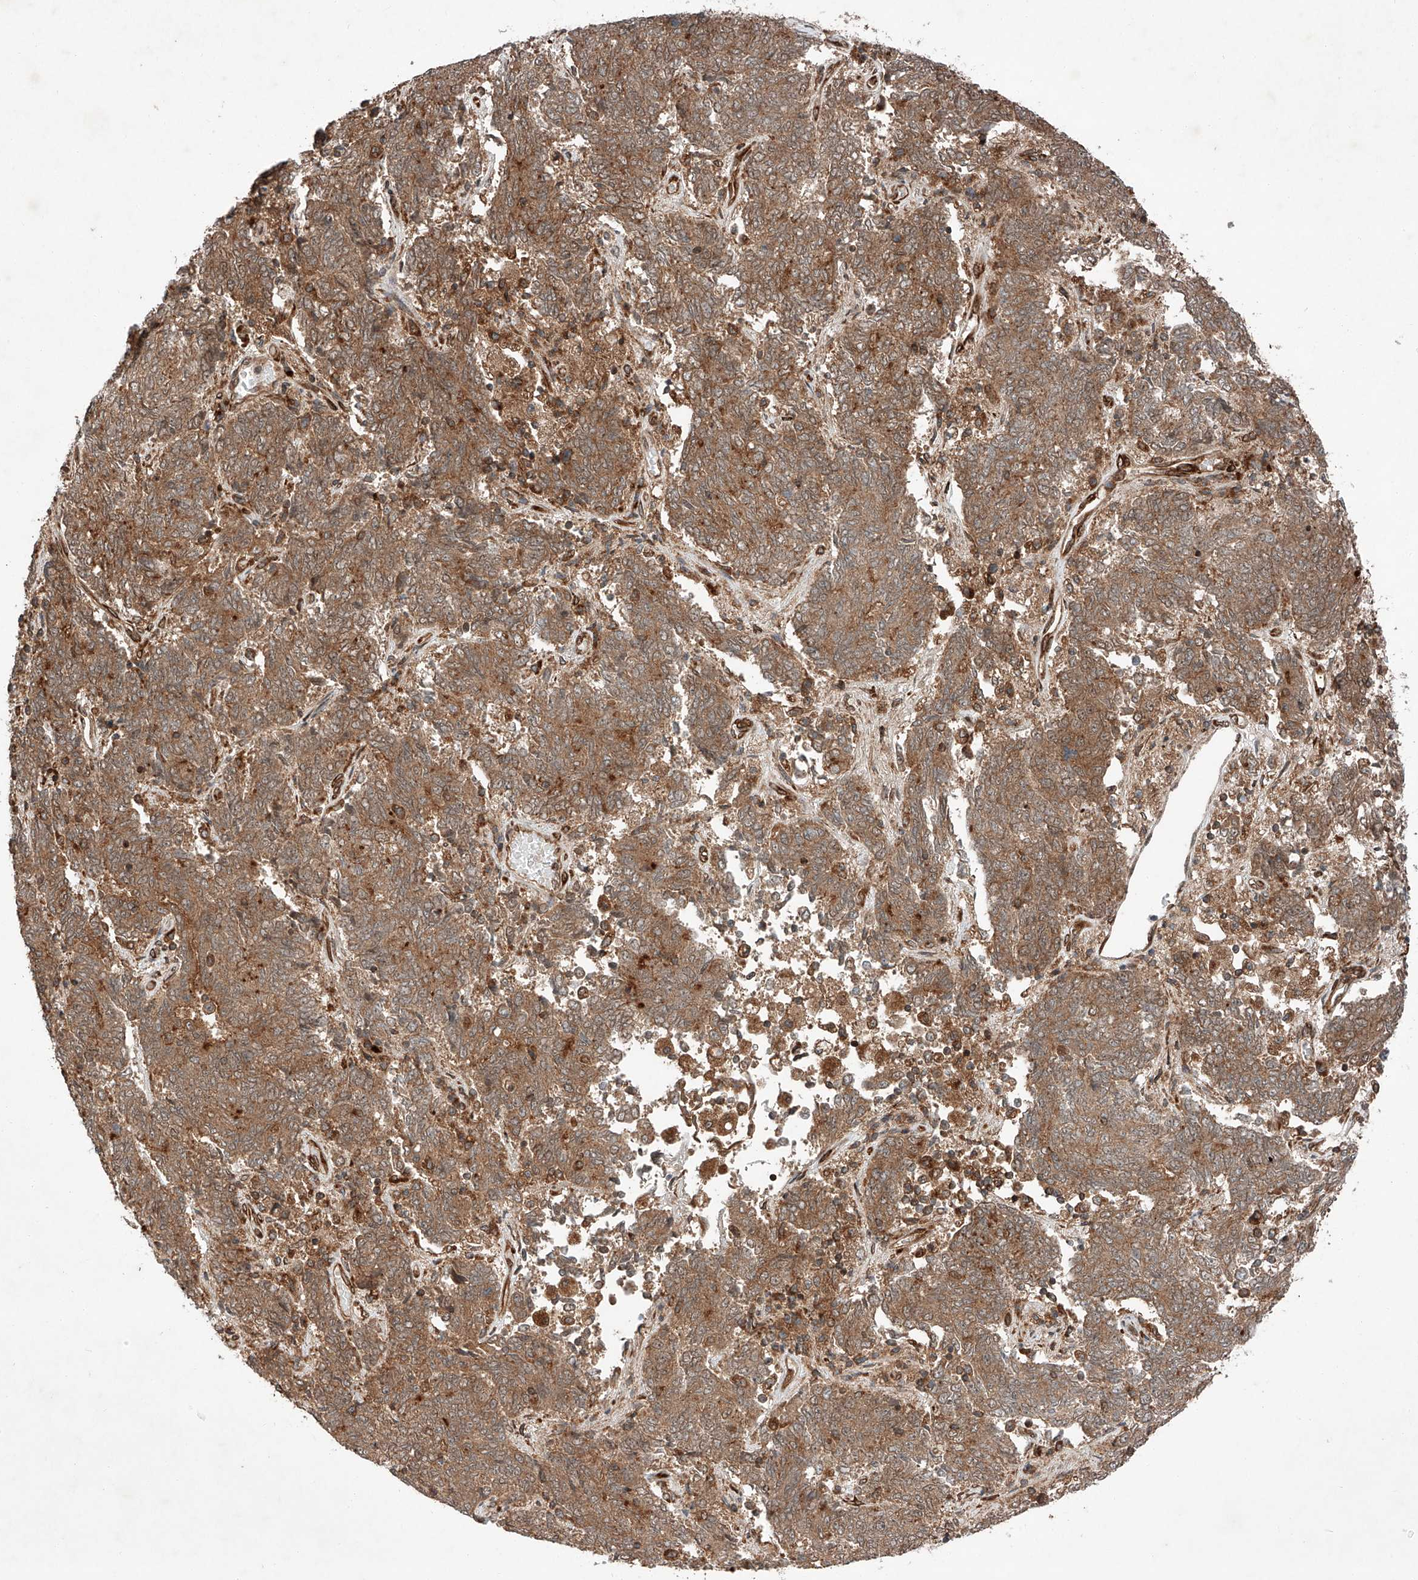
{"staining": {"intensity": "moderate", "quantity": ">75%", "location": "cytoplasmic/membranous"}, "tissue": "endometrial cancer", "cell_type": "Tumor cells", "image_type": "cancer", "snomed": [{"axis": "morphology", "description": "Adenocarcinoma, NOS"}, {"axis": "topography", "description": "Endometrium"}], "caption": "Protein expression by immunohistochemistry shows moderate cytoplasmic/membranous positivity in about >75% of tumor cells in endometrial adenocarcinoma. (IHC, brightfield microscopy, high magnification).", "gene": "ZFP28", "patient": {"sex": "female", "age": 80}}